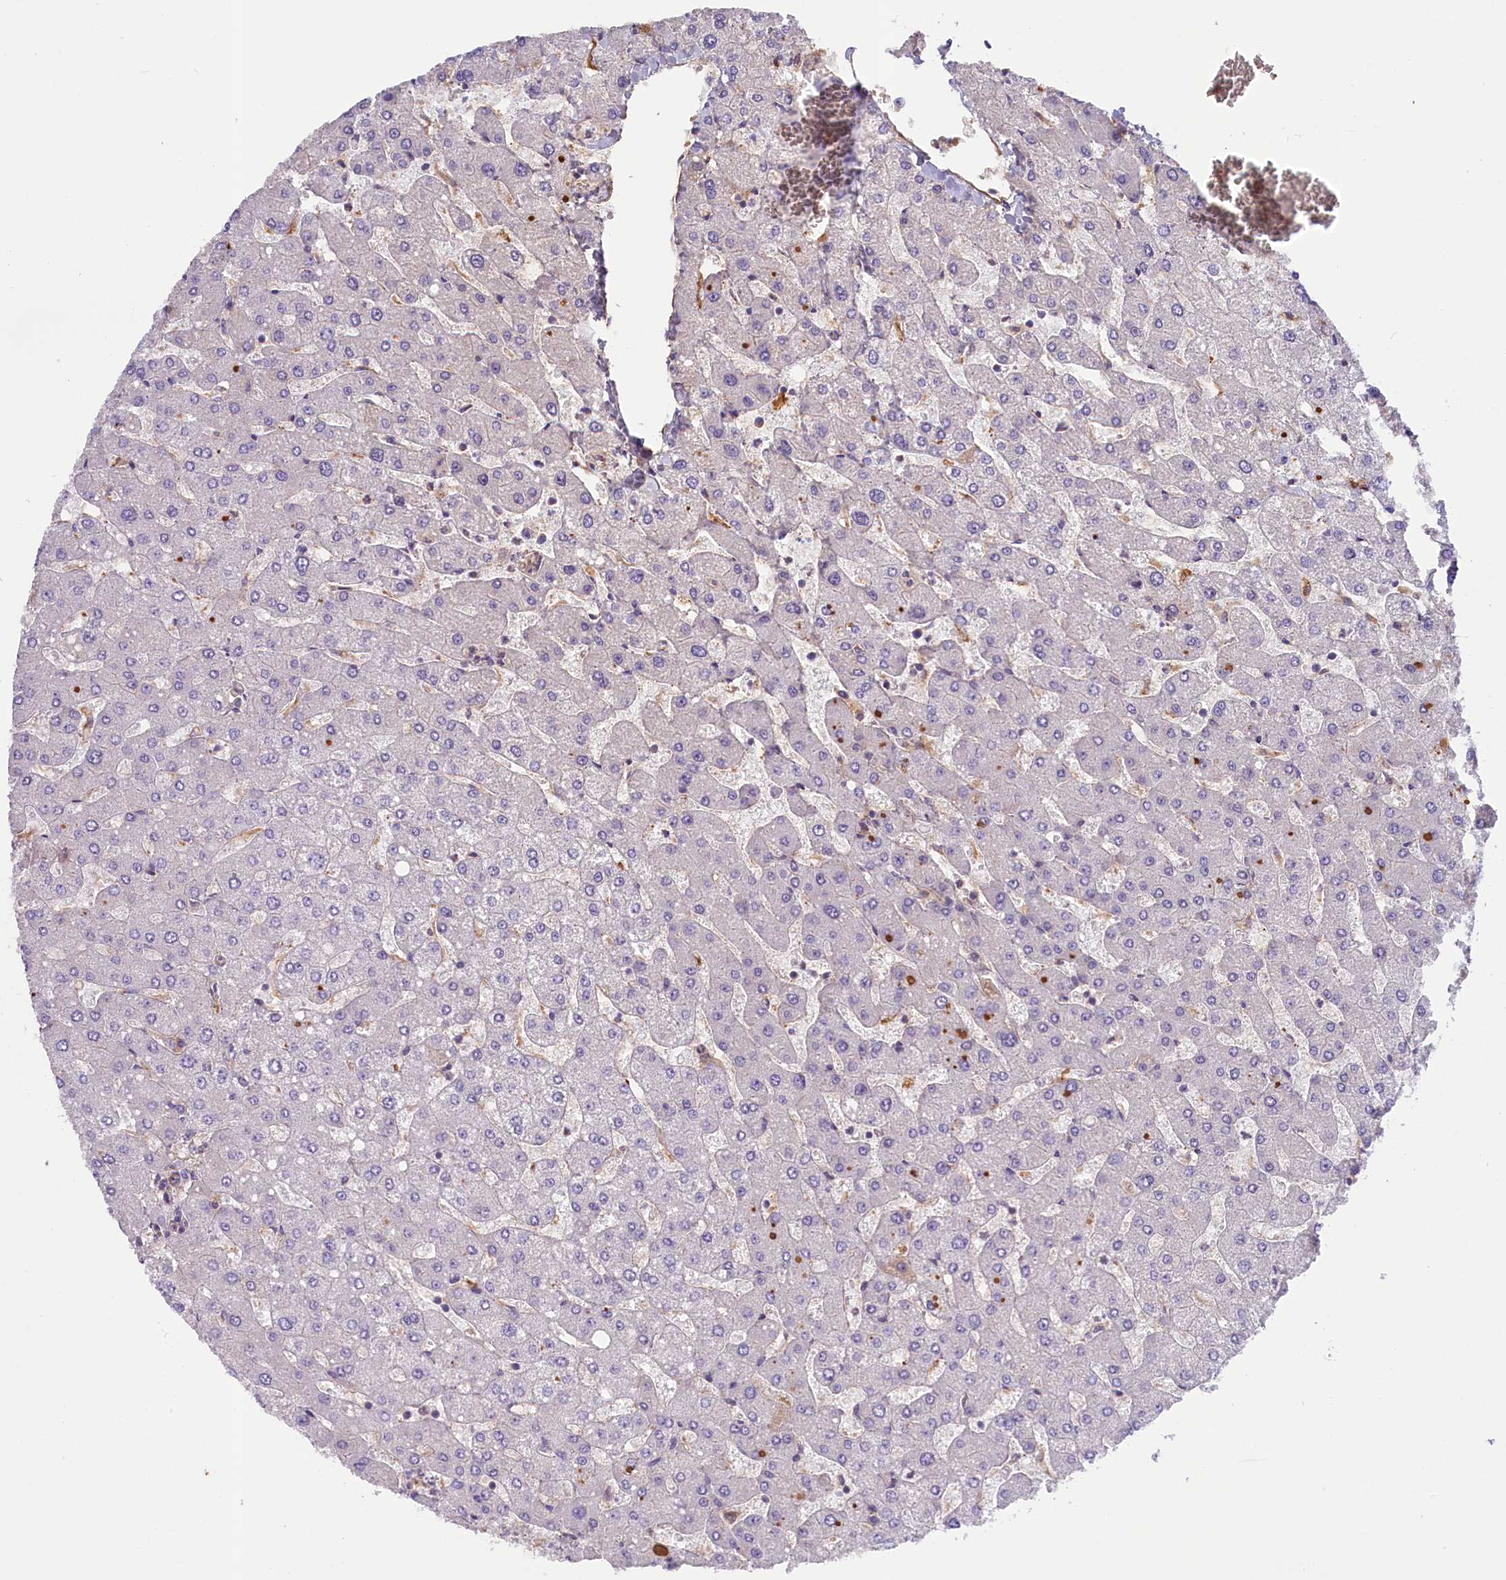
{"staining": {"intensity": "negative", "quantity": "none", "location": "none"}, "tissue": "liver", "cell_type": "Cholangiocytes", "image_type": "normal", "snomed": [{"axis": "morphology", "description": "Normal tissue, NOS"}, {"axis": "topography", "description": "Liver"}], "caption": "IHC image of benign liver: liver stained with DAB (3,3'-diaminobenzidine) reveals no significant protein expression in cholangiocytes.", "gene": "FUZ", "patient": {"sex": "male", "age": 55}}